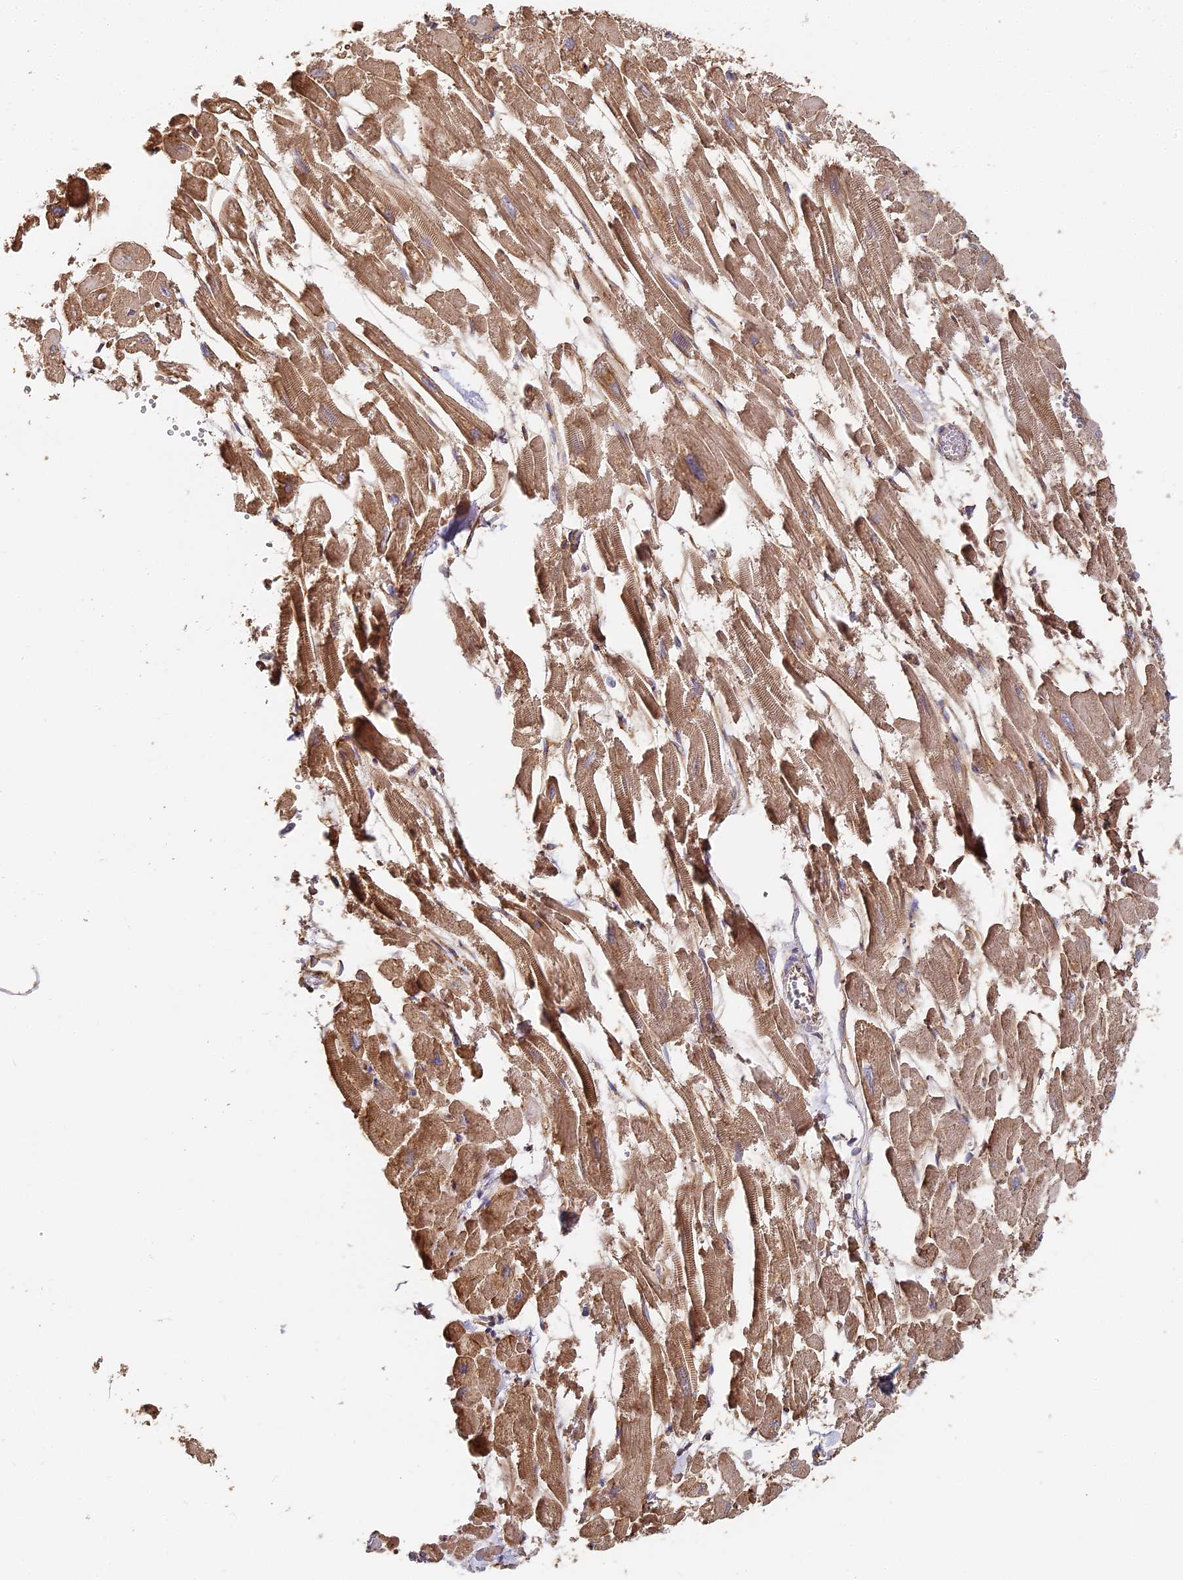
{"staining": {"intensity": "moderate", "quantity": ">75%", "location": "cytoplasmic/membranous"}, "tissue": "heart muscle", "cell_type": "Cardiomyocytes", "image_type": "normal", "snomed": [{"axis": "morphology", "description": "Normal tissue, NOS"}, {"axis": "topography", "description": "Heart"}], "caption": "High-magnification brightfield microscopy of unremarkable heart muscle stained with DAB (3,3'-diaminobenzidine) (brown) and counterstained with hematoxylin (blue). cardiomyocytes exhibit moderate cytoplasmic/membranous expression is present in about>75% of cells. Immunohistochemistry (ihc) stains the protein of interest in brown and the nuclei are stained blue.", "gene": "CCDC30", "patient": {"sex": "male", "age": 54}}